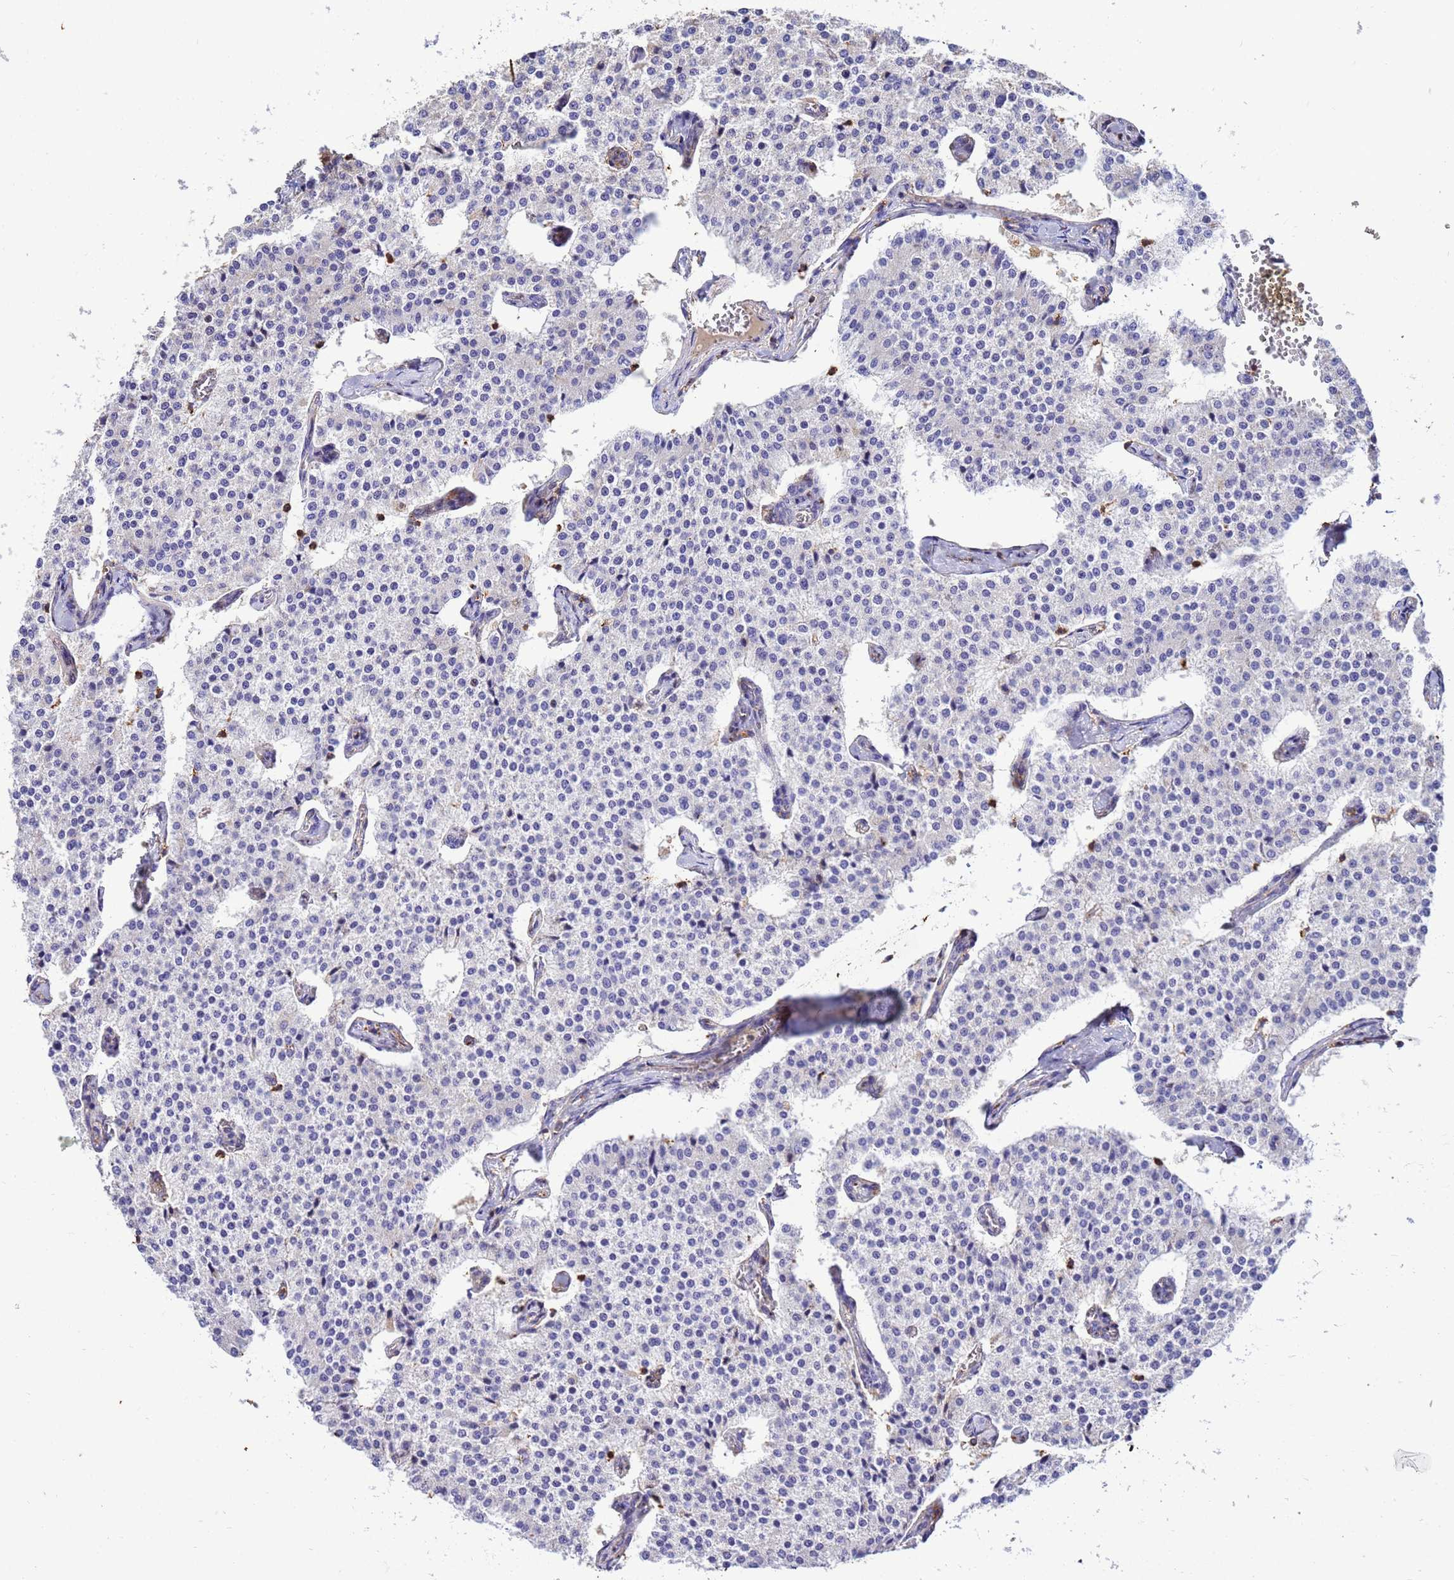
{"staining": {"intensity": "negative", "quantity": "none", "location": "none"}, "tissue": "carcinoid", "cell_type": "Tumor cells", "image_type": "cancer", "snomed": [{"axis": "morphology", "description": "Carcinoid, malignant, NOS"}, {"axis": "topography", "description": "Colon"}], "caption": "Photomicrograph shows no significant protein staining in tumor cells of carcinoid (malignant).", "gene": "WDR64", "patient": {"sex": "female", "age": 52}}